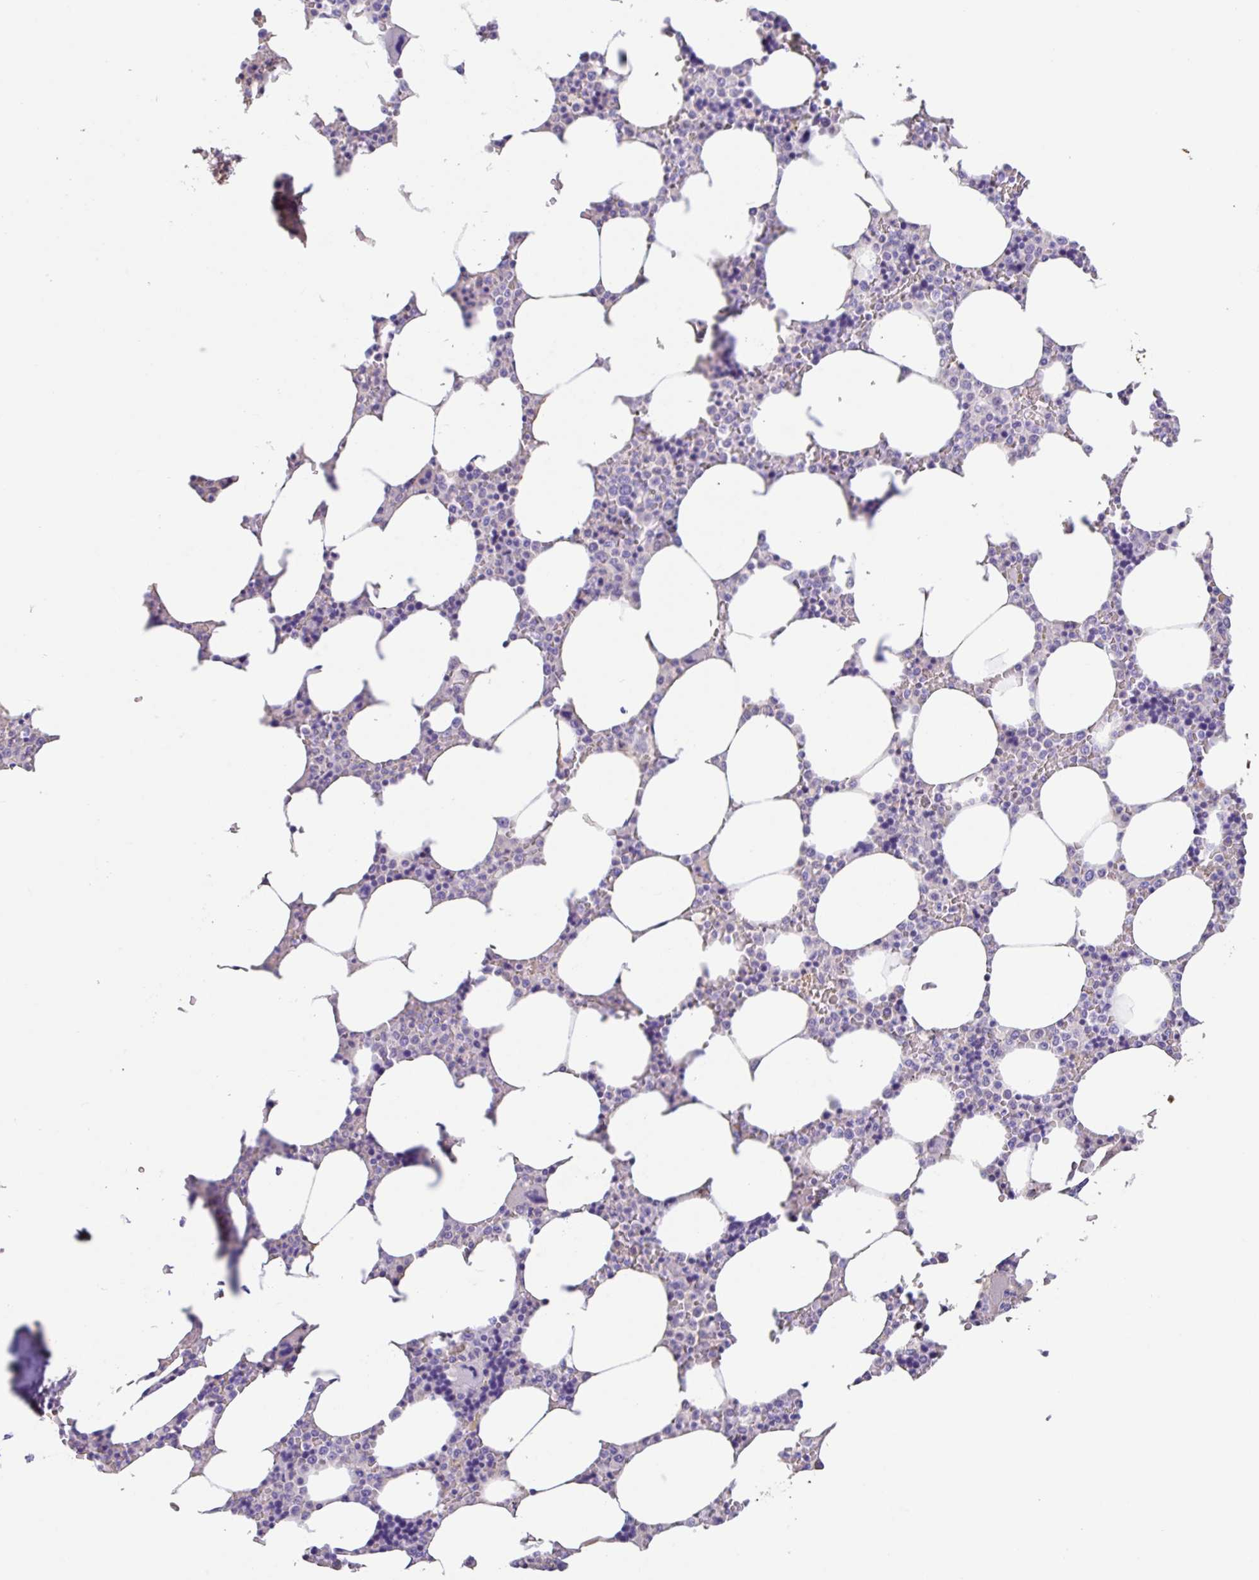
{"staining": {"intensity": "negative", "quantity": "none", "location": "none"}, "tissue": "bone marrow", "cell_type": "Hematopoietic cells", "image_type": "normal", "snomed": [{"axis": "morphology", "description": "Normal tissue, NOS"}, {"axis": "topography", "description": "Bone marrow"}], "caption": "This histopathology image is of normal bone marrow stained with immunohistochemistry to label a protein in brown with the nuclei are counter-stained blue. There is no staining in hematopoietic cells. (Brightfield microscopy of DAB immunohistochemistry at high magnification).", "gene": "HOXC12", "patient": {"sex": "male", "age": 64}}